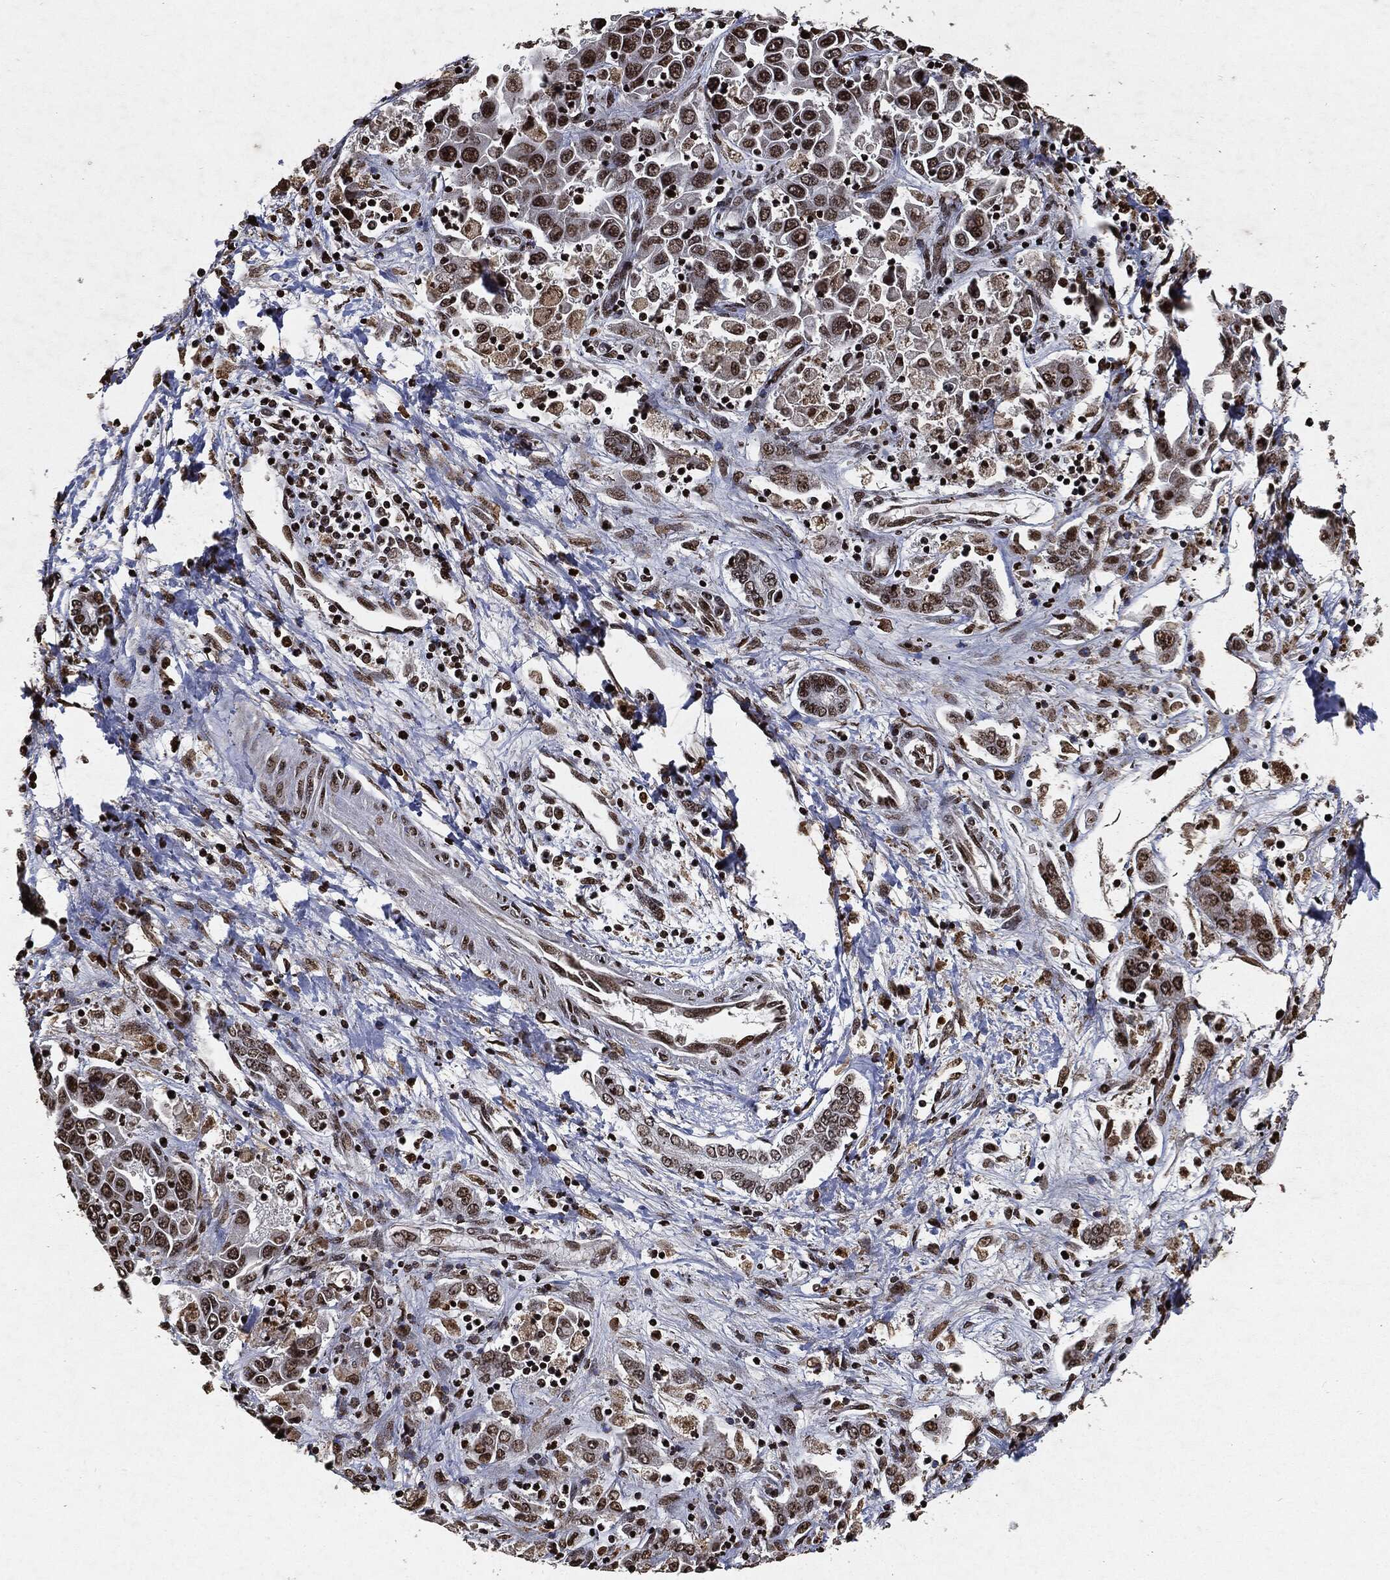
{"staining": {"intensity": "moderate", "quantity": "<25%", "location": "nuclear"}, "tissue": "liver cancer", "cell_type": "Tumor cells", "image_type": "cancer", "snomed": [{"axis": "morphology", "description": "Cholangiocarcinoma"}, {"axis": "topography", "description": "Liver"}], "caption": "Immunohistochemical staining of human cholangiocarcinoma (liver) shows low levels of moderate nuclear staining in about <25% of tumor cells.", "gene": "JUN", "patient": {"sex": "female", "age": 52}}